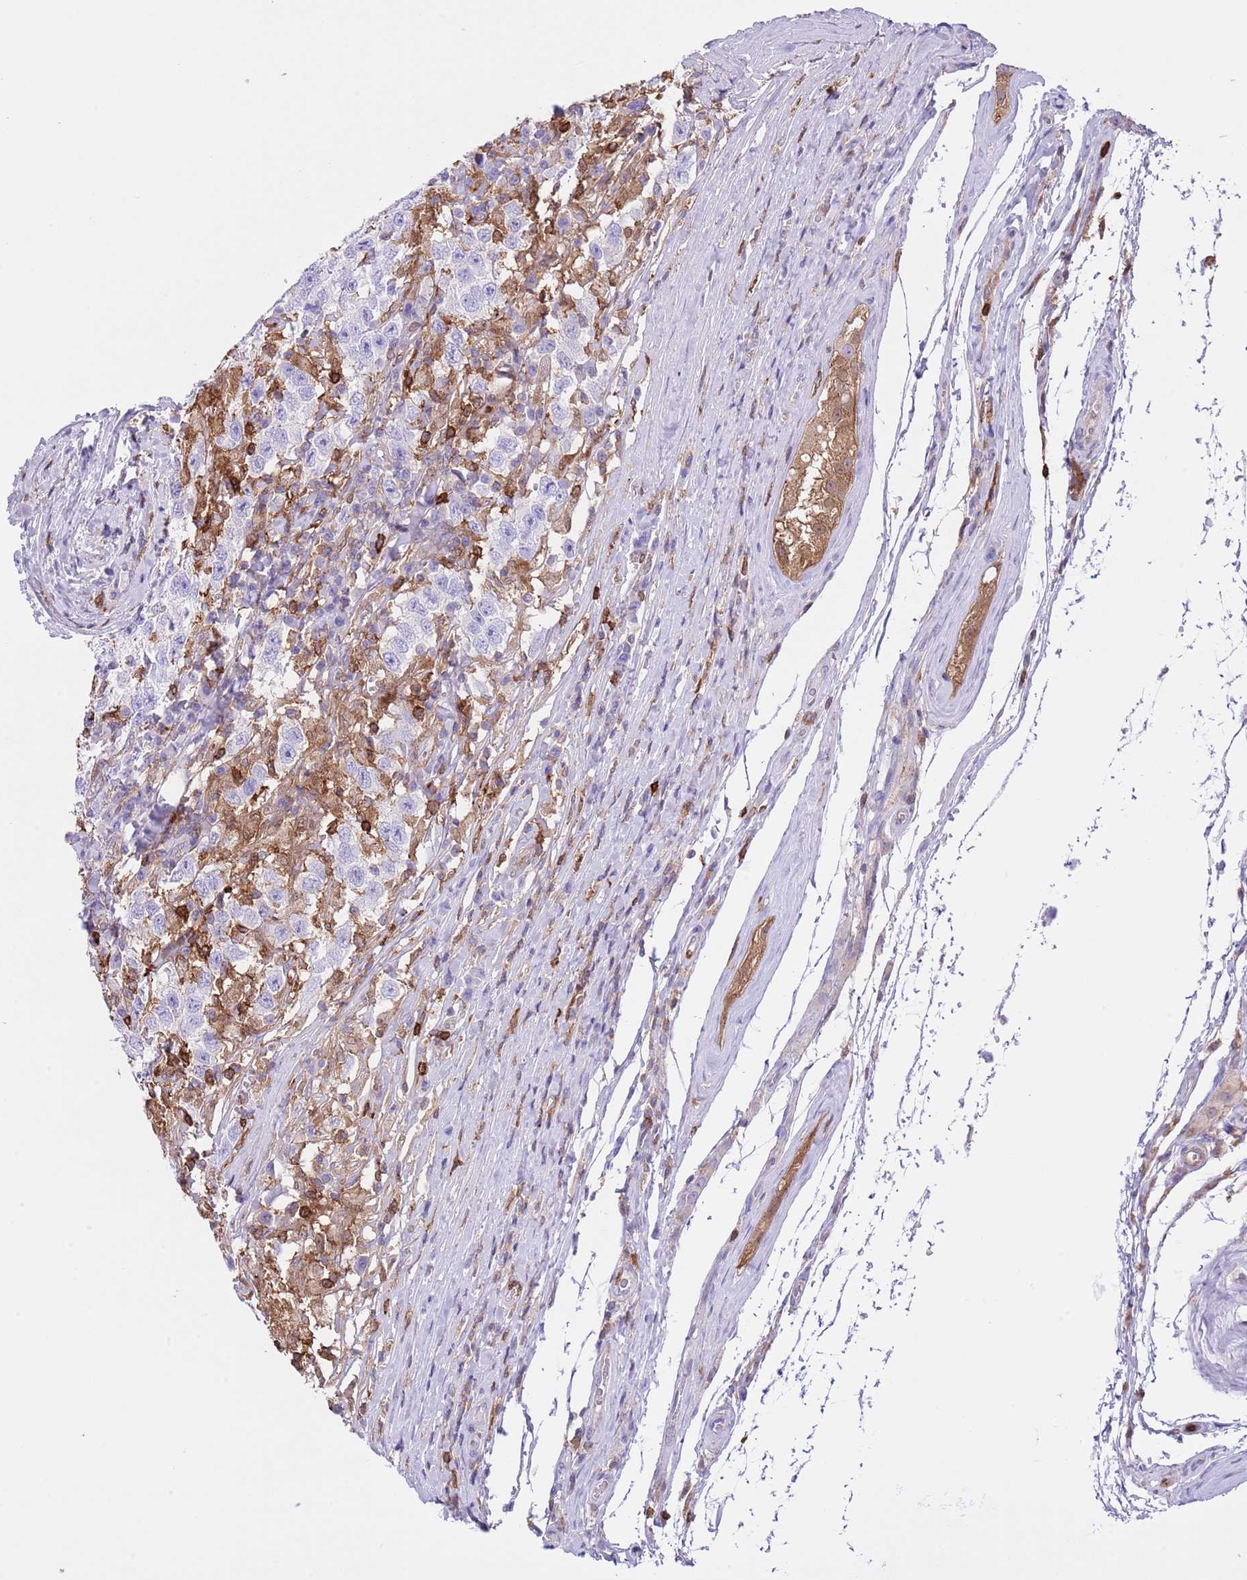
{"staining": {"intensity": "negative", "quantity": "none", "location": "none"}, "tissue": "testis cancer", "cell_type": "Tumor cells", "image_type": "cancer", "snomed": [{"axis": "morphology", "description": "Seminoma, NOS"}, {"axis": "topography", "description": "Testis"}], "caption": "A high-resolution image shows IHC staining of testis cancer (seminoma), which exhibits no significant expression in tumor cells.", "gene": "EFHD2", "patient": {"sex": "male", "age": 41}}